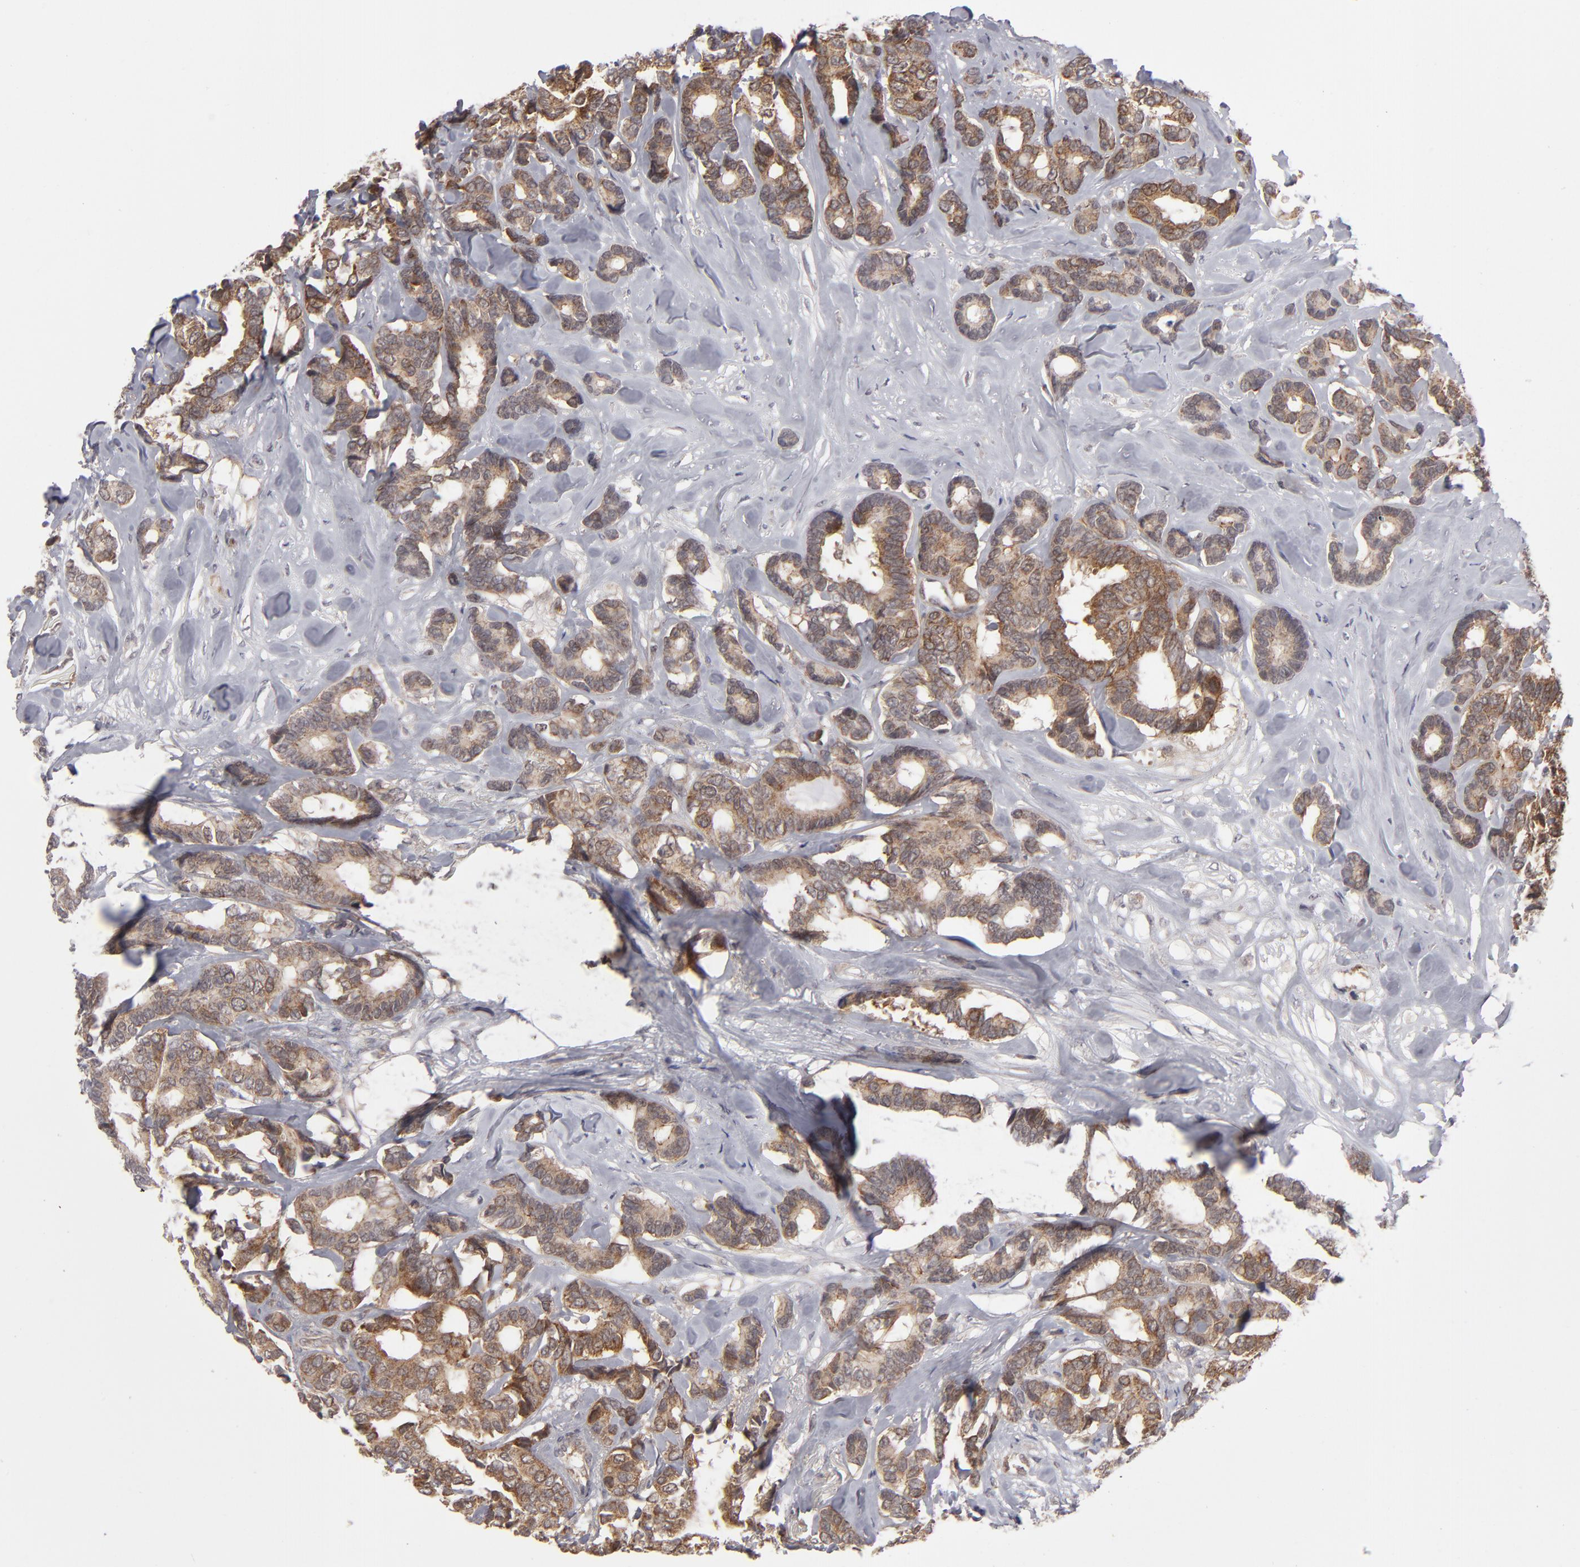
{"staining": {"intensity": "moderate", "quantity": ">75%", "location": "cytoplasmic/membranous"}, "tissue": "breast cancer", "cell_type": "Tumor cells", "image_type": "cancer", "snomed": [{"axis": "morphology", "description": "Duct carcinoma"}, {"axis": "topography", "description": "Breast"}], "caption": "Protein staining by IHC exhibits moderate cytoplasmic/membranous expression in approximately >75% of tumor cells in invasive ductal carcinoma (breast).", "gene": "GLCCI1", "patient": {"sex": "female", "age": 87}}